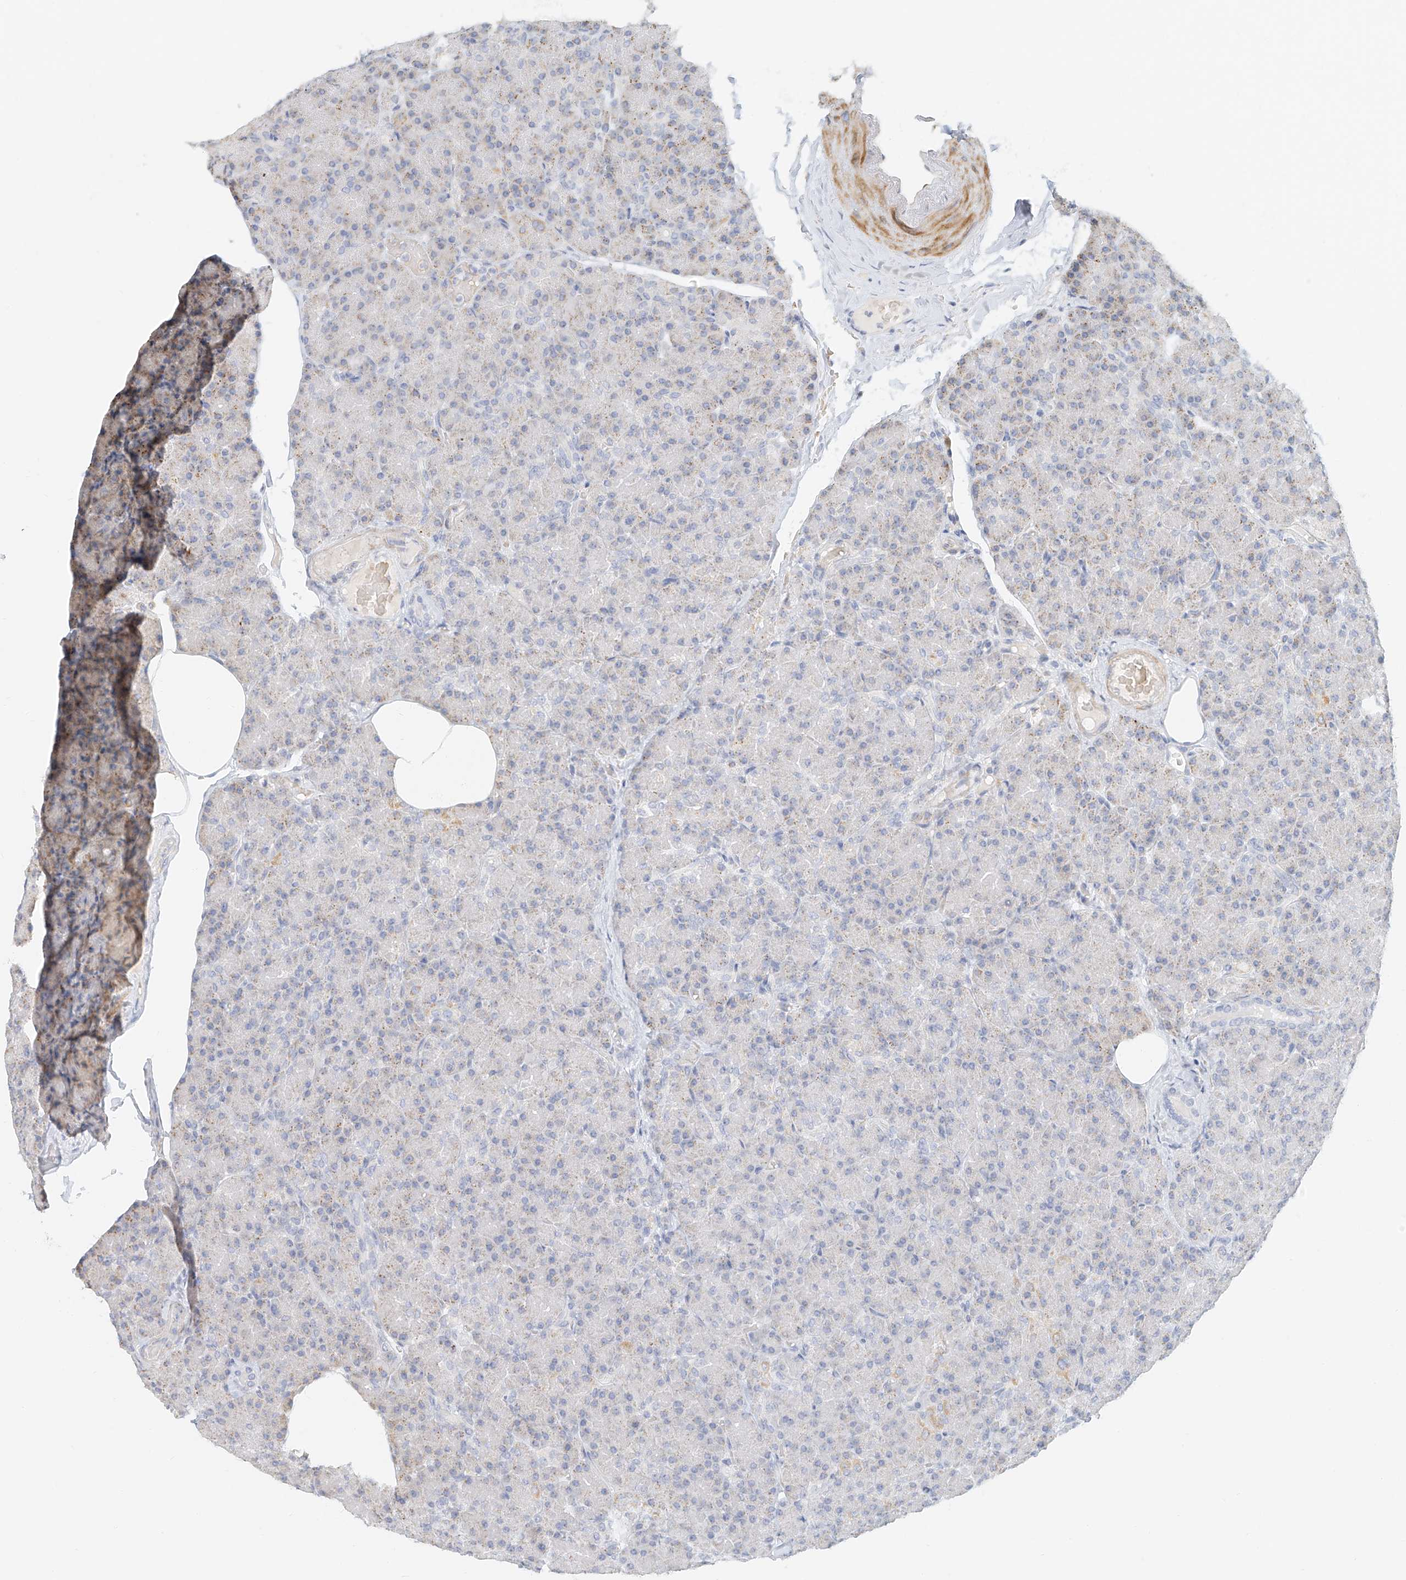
{"staining": {"intensity": "moderate", "quantity": "<25%", "location": "cytoplasmic/membranous"}, "tissue": "pancreas", "cell_type": "Exocrine glandular cells", "image_type": "normal", "snomed": [{"axis": "morphology", "description": "Normal tissue, NOS"}, {"axis": "topography", "description": "Pancreas"}], "caption": "Immunohistochemistry (IHC) staining of normal pancreas, which displays low levels of moderate cytoplasmic/membranous staining in approximately <25% of exocrine glandular cells indicating moderate cytoplasmic/membranous protein positivity. The staining was performed using DAB (brown) for protein detection and nuclei were counterstained in hematoxylin (blue).", "gene": "CXorf58", "patient": {"sex": "female", "age": 43}}